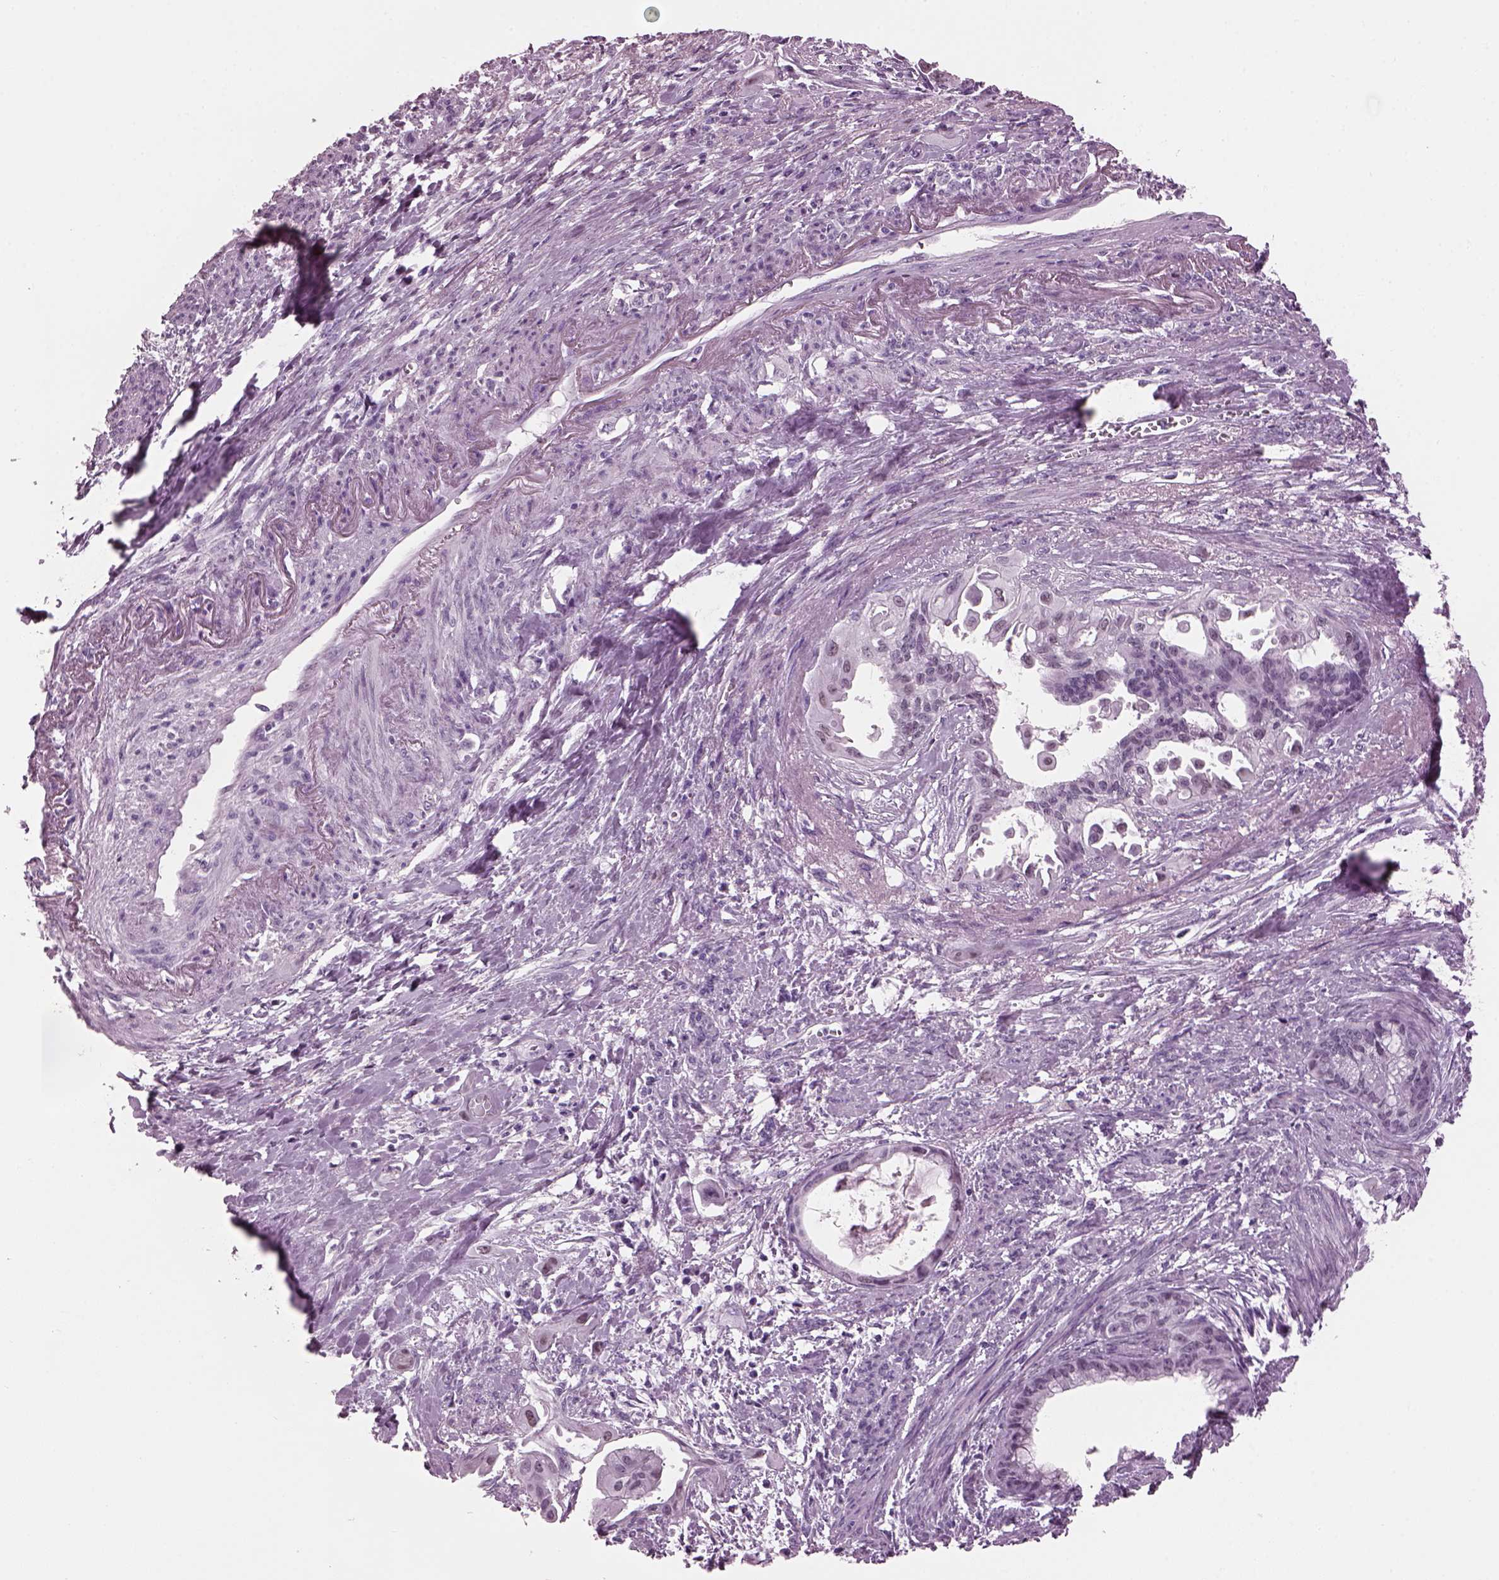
{"staining": {"intensity": "negative", "quantity": "none", "location": "none"}, "tissue": "endometrial cancer", "cell_type": "Tumor cells", "image_type": "cancer", "snomed": [{"axis": "morphology", "description": "Adenocarcinoma, NOS"}, {"axis": "topography", "description": "Endometrium"}], "caption": "Tumor cells are negative for protein expression in human endometrial cancer.", "gene": "KRTAP3-2", "patient": {"sex": "female", "age": 86}}